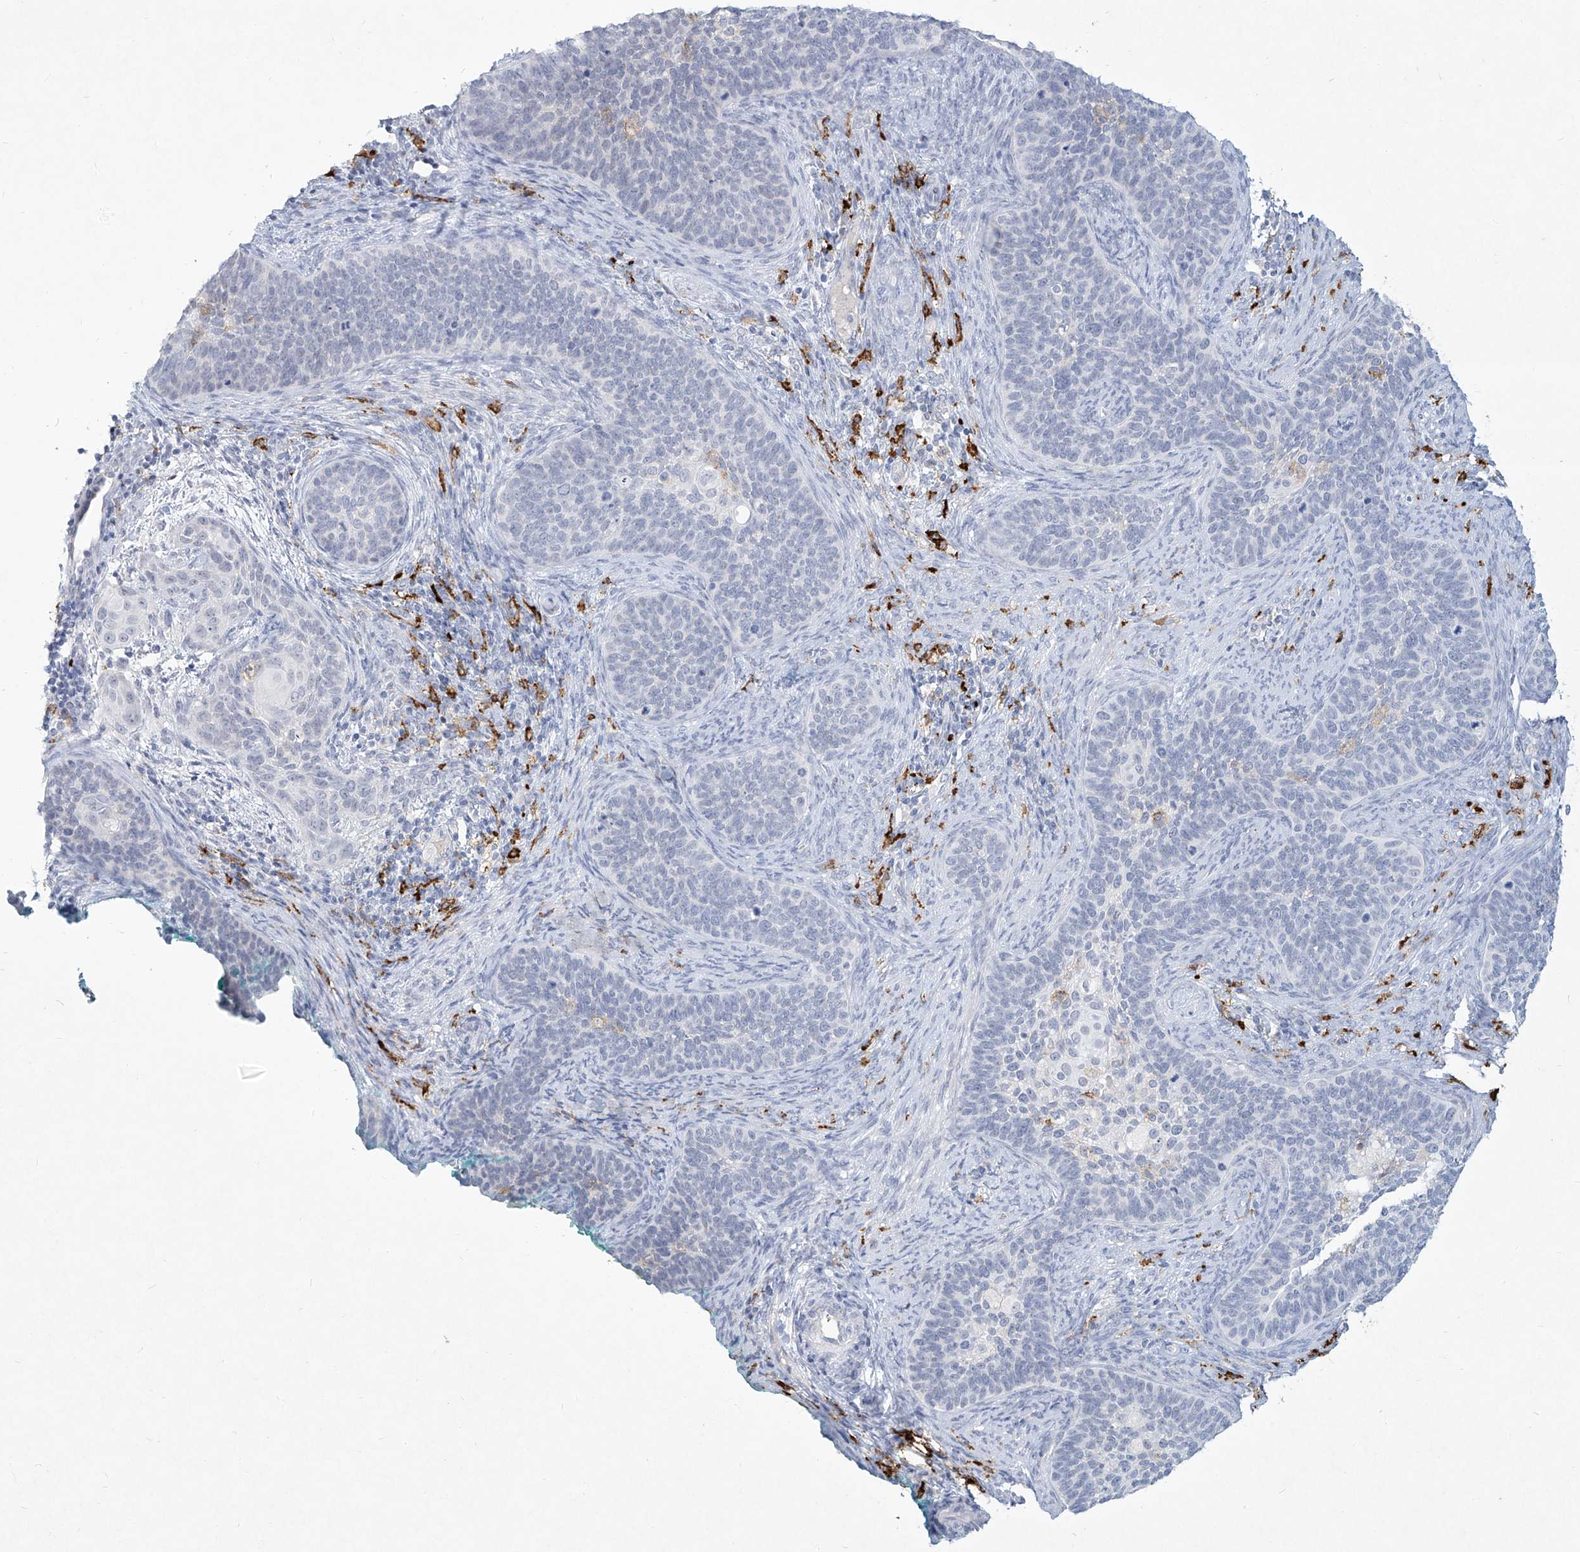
{"staining": {"intensity": "negative", "quantity": "none", "location": "none"}, "tissue": "cervical cancer", "cell_type": "Tumor cells", "image_type": "cancer", "snomed": [{"axis": "morphology", "description": "Squamous cell carcinoma, NOS"}, {"axis": "topography", "description": "Cervix"}], "caption": "Immunohistochemistry (IHC) histopathology image of human squamous cell carcinoma (cervical) stained for a protein (brown), which reveals no expression in tumor cells. (DAB immunohistochemistry, high magnification).", "gene": "CD209", "patient": {"sex": "female", "age": 33}}